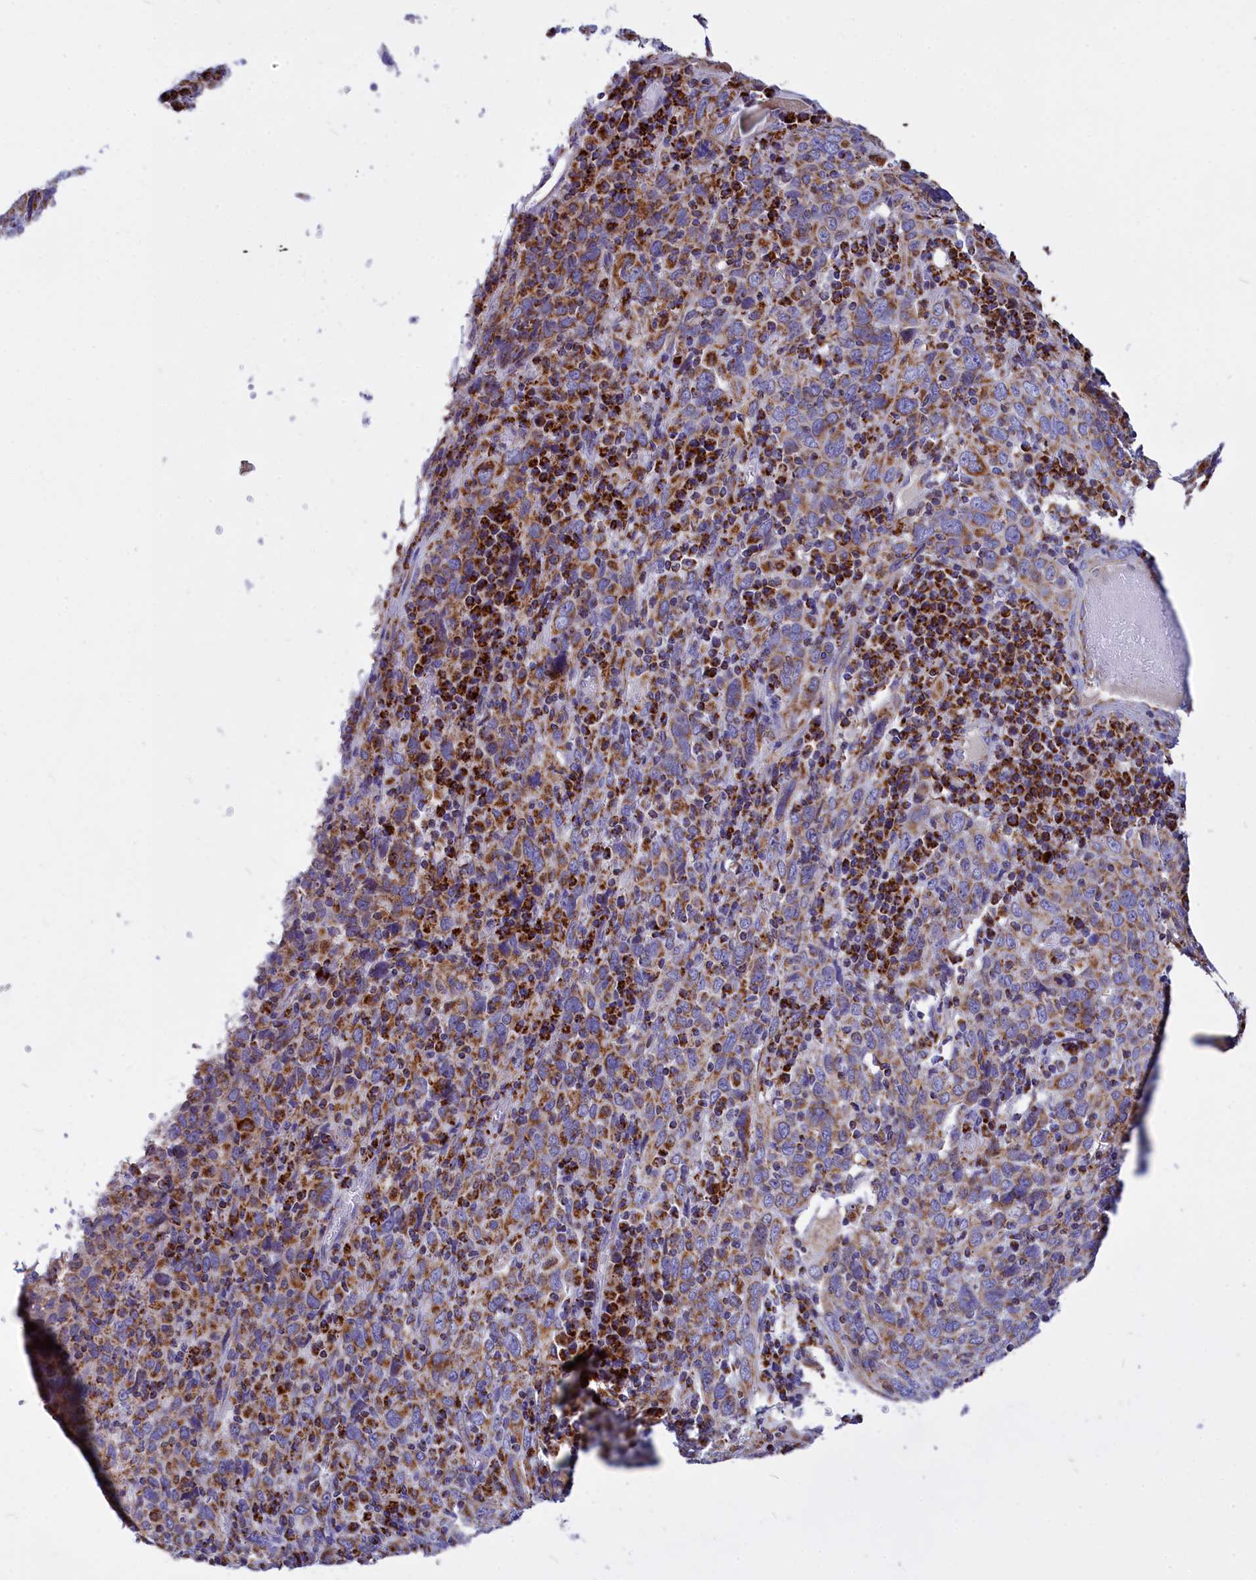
{"staining": {"intensity": "moderate", "quantity": ">75%", "location": "cytoplasmic/membranous"}, "tissue": "cervical cancer", "cell_type": "Tumor cells", "image_type": "cancer", "snomed": [{"axis": "morphology", "description": "Squamous cell carcinoma, NOS"}, {"axis": "topography", "description": "Cervix"}], "caption": "About >75% of tumor cells in cervical squamous cell carcinoma display moderate cytoplasmic/membranous protein expression as visualized by brown immunohistochemical staining.", "gene": "VDAC2", "patient": {"sex": "female", "age": 46}}